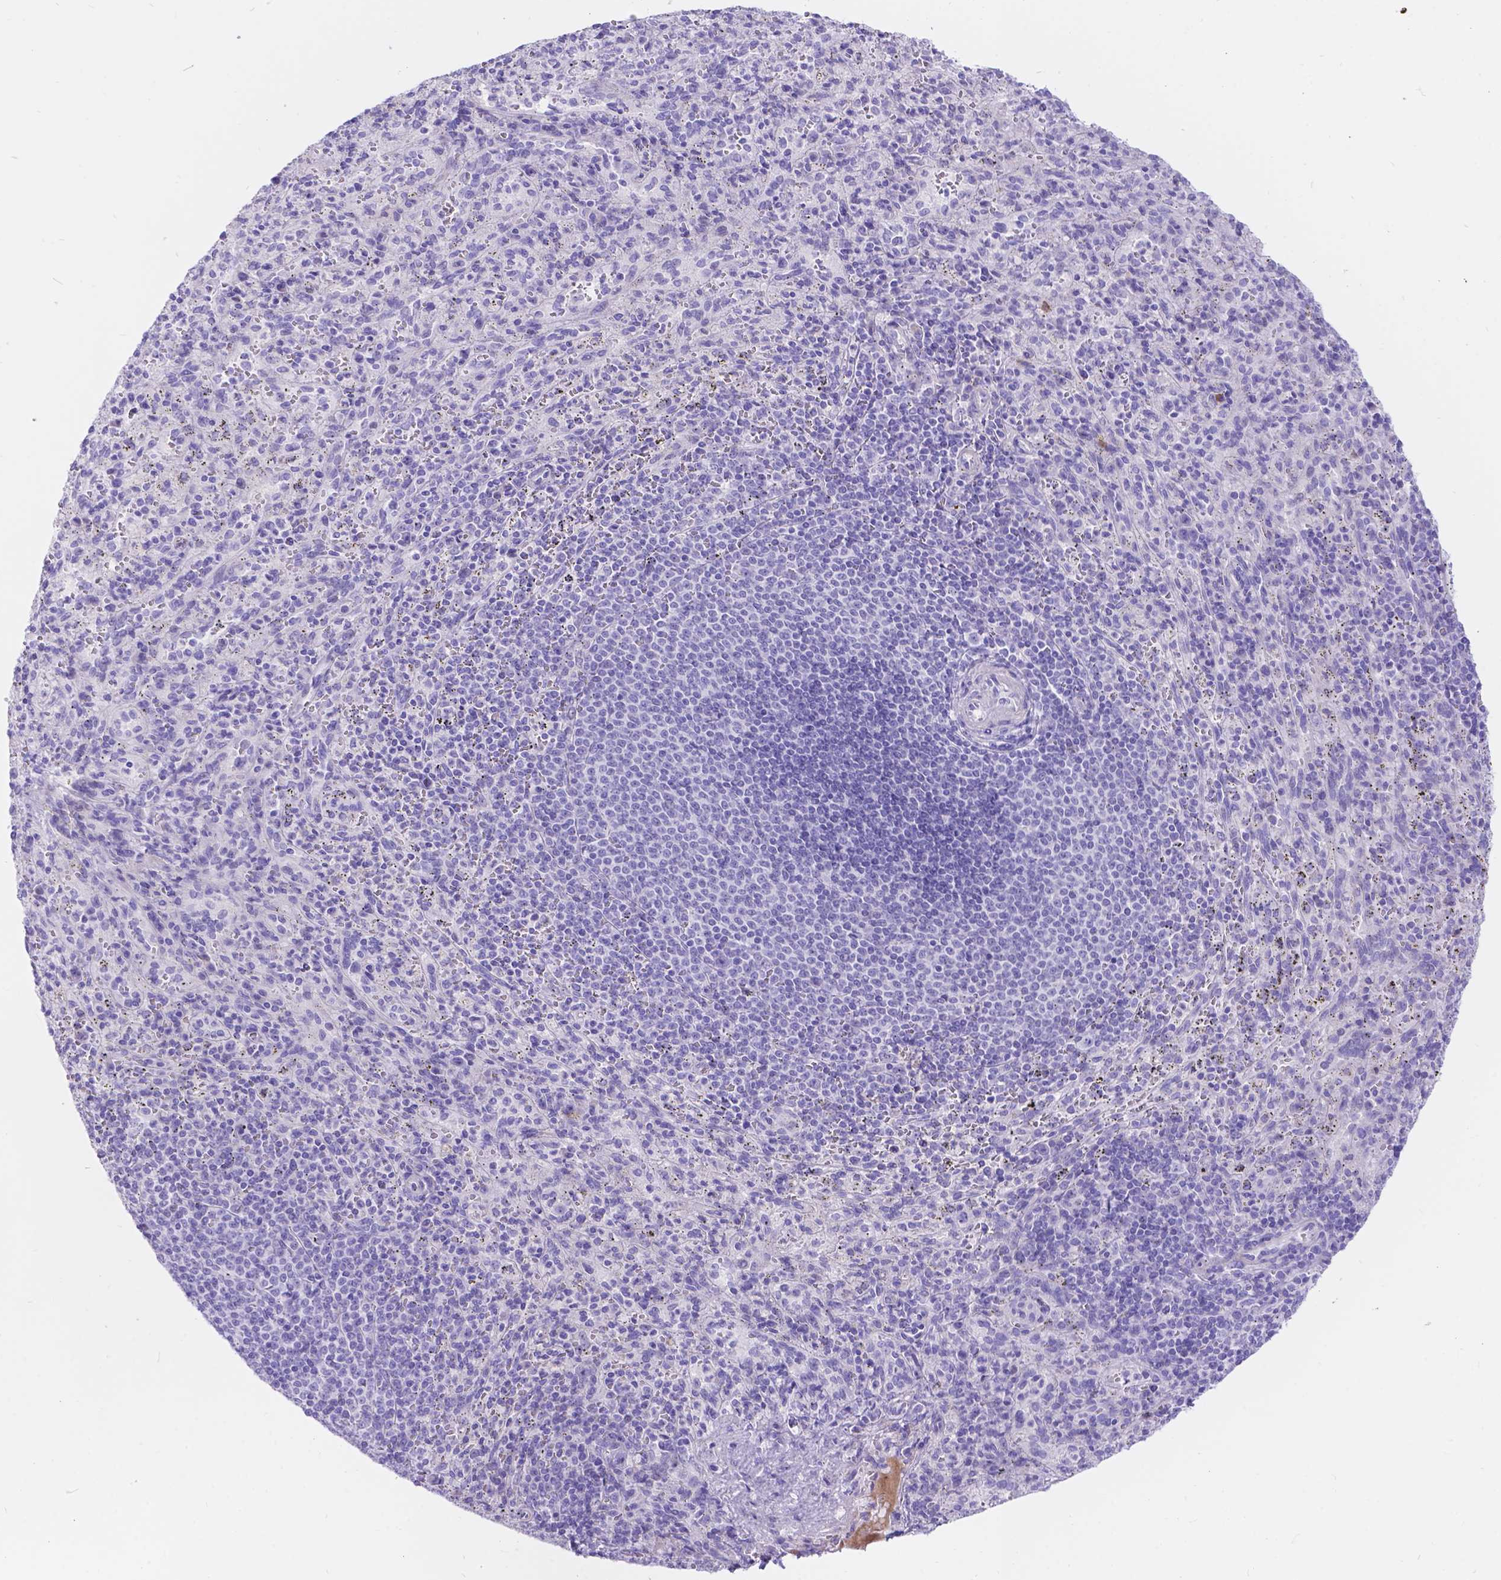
{"staining": {"intensity": "negative", "quantity": "none", "location": "none"}, "tissue": "spleen", "cell_type": "Cells in red pulp", "image_type": "normal", "snomed": [{"axis": "morphology", "description": "Normal tissue, NOS"}, {"axis": "topography", "description": "Spleen"}], "caption": "Immunohistochemical staining of unremarkable human spleen displays no significant expression in cells in red pulp. (DAB (3,3'-diaminobenzidine) immunohistochemistry, high magnification).", "gene": "KLHL10", "patient": {"sex": "male", "age": 57}}